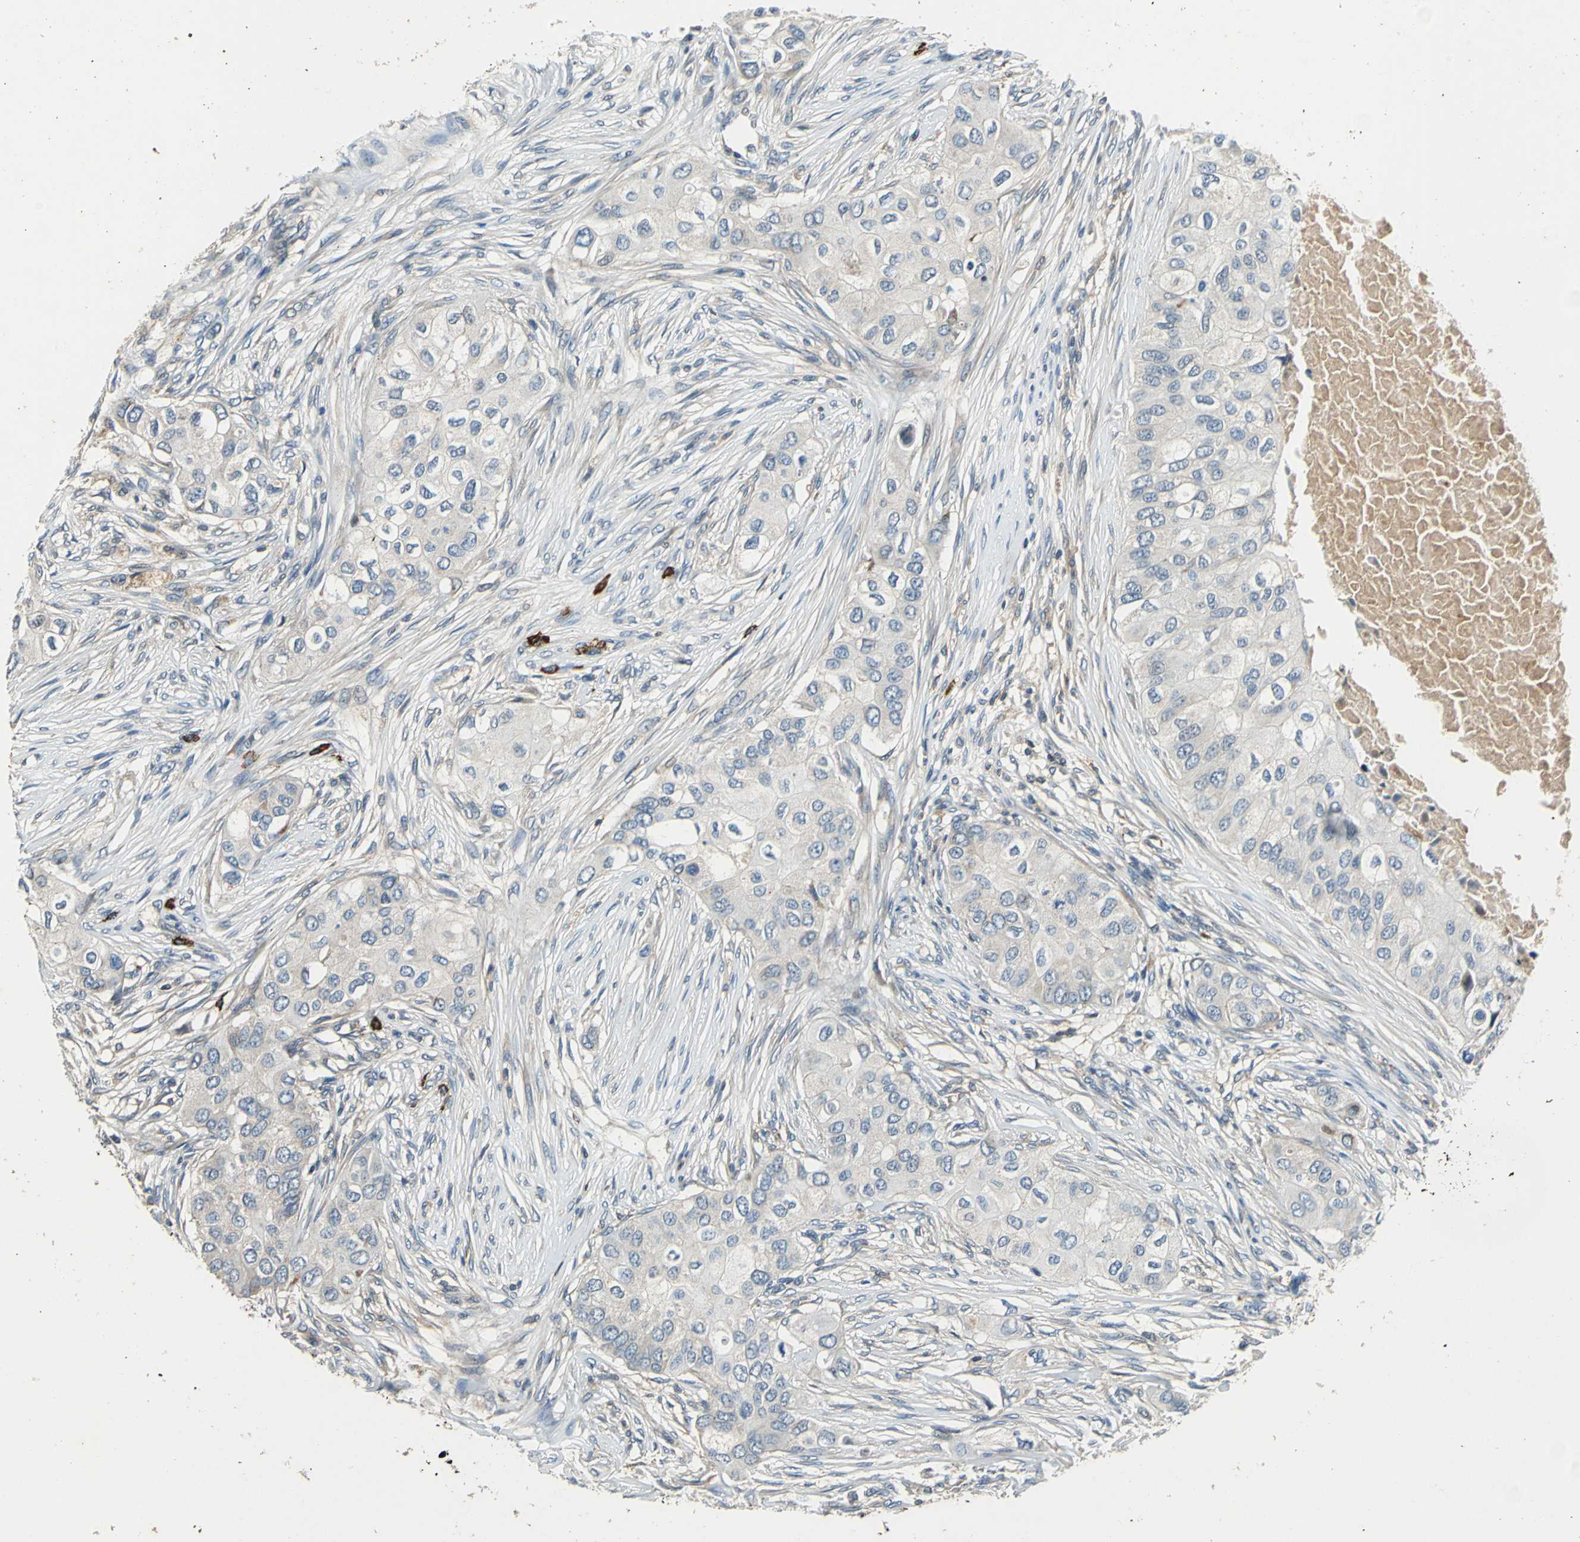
{"staining": {"intensity": "weak", "quantity": "25%-75%", "location": "cytoplasmic/membranous"}, "tissue": "breast cancer", "cell_type": "Tumor cells", "image_type": "cancer", "snomed": [{"axis": "morphology", "description": "Normal tissue, NOS"}, {"axis": "morphology", "description": "Duct carcinoma"}, {"axis": "topography", "description": "Breast"}], "caption": "Protein staining reveals weak cytoplasmic/membranous expression in approximately 25%-75% of tumor cells in invasive ductal carcinoma (breast).", "gene": "SLC19A2", "patient": {"sex": "female", "age": 49}}